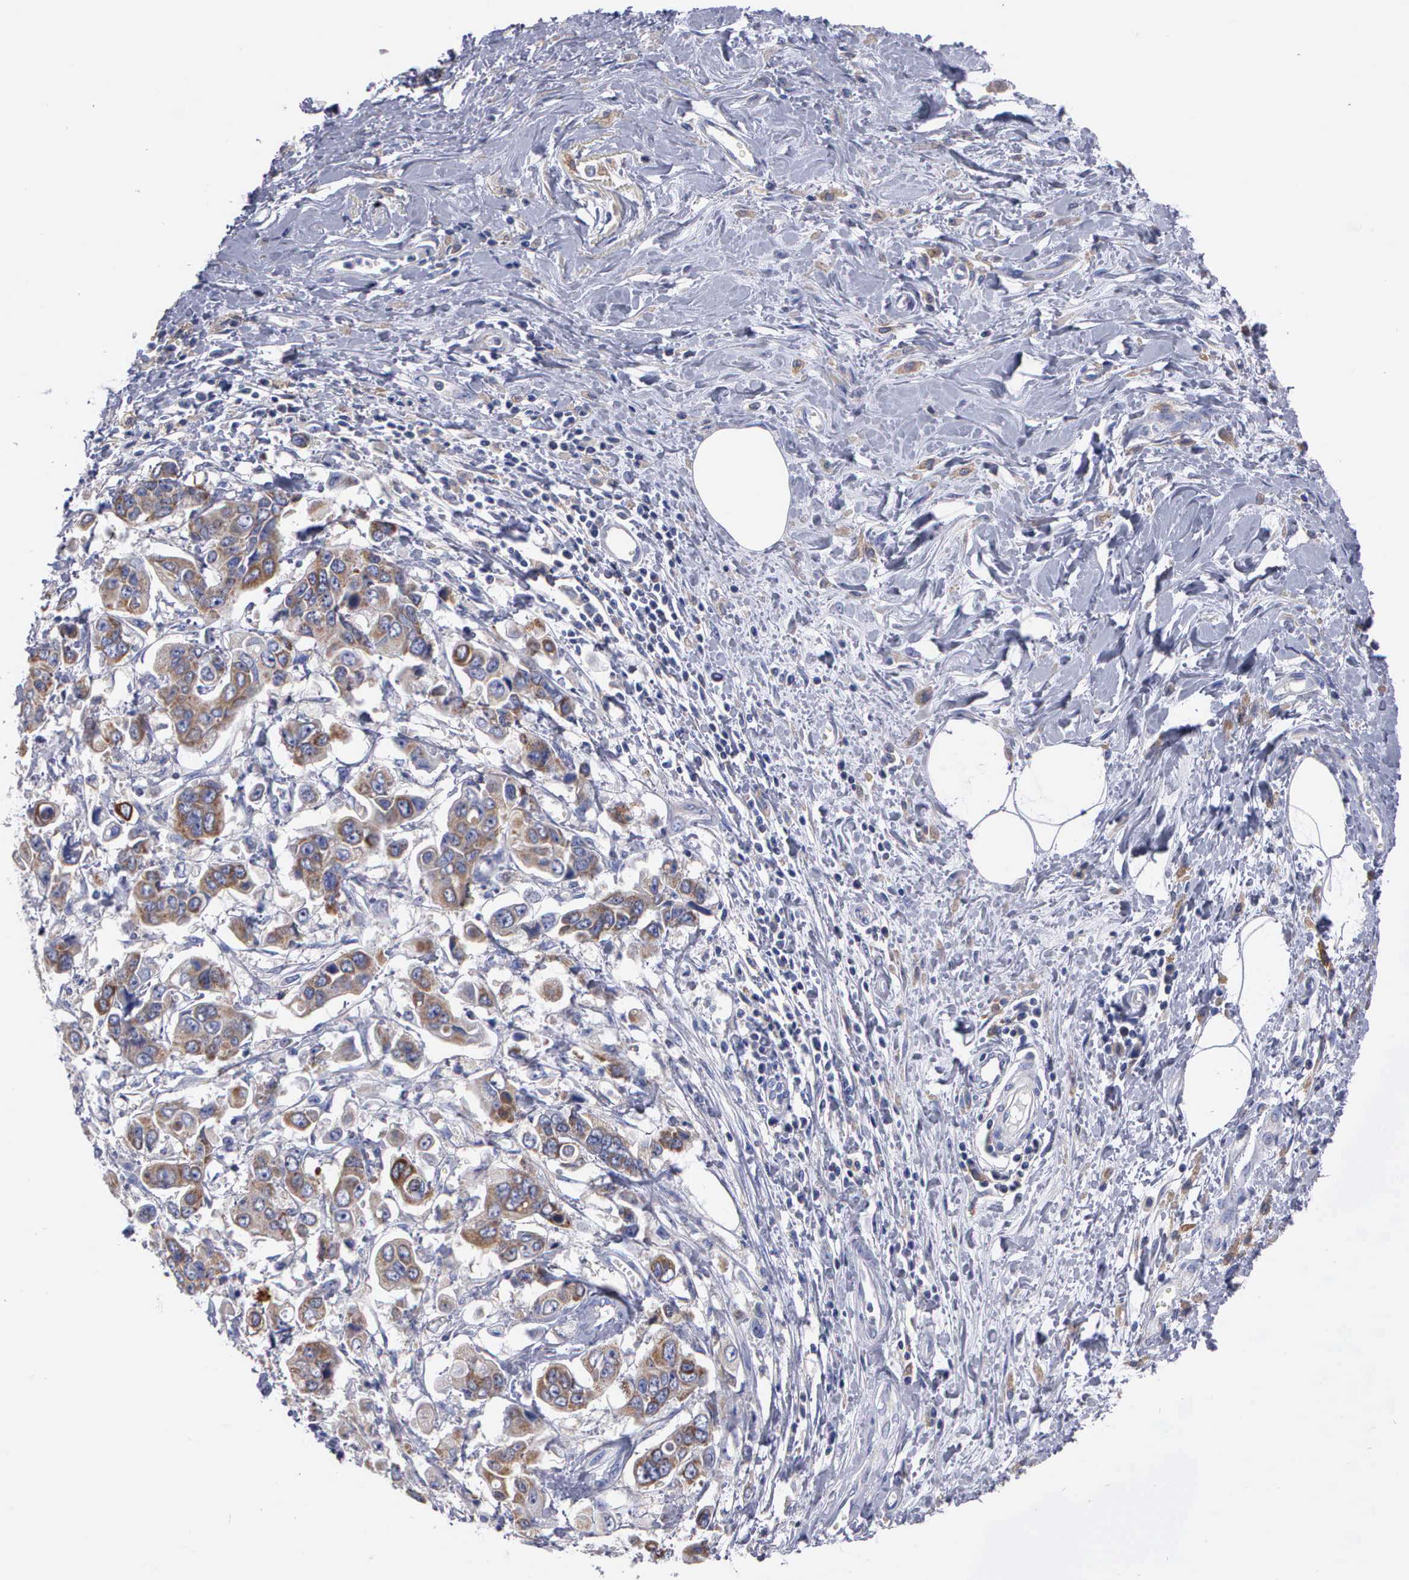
{"staining": {"intensity": "moderate", "quantity": ">75%", "location": "cytoplasmic/membranous"}, "tissue": "stomach cancer", "cell_type": "Tumor cells", "image_type": "cancer", "snomed": [{"axis": "morphology", "description": "Adenocarcinoma, NOS"}, {"axis": "topography", "description": "Stomach, upper"}], "caption": "Tumor cells show moderate cytoplasmic/membranous expression in about >75% of cells in stomach adenocarcinoma. (DAB (3,3'-diaminobenzidine) IHC with brightfield microscopy, high magnification).", "gene": "PTGS2", "patient": {"sex": "male", "age": 80}}